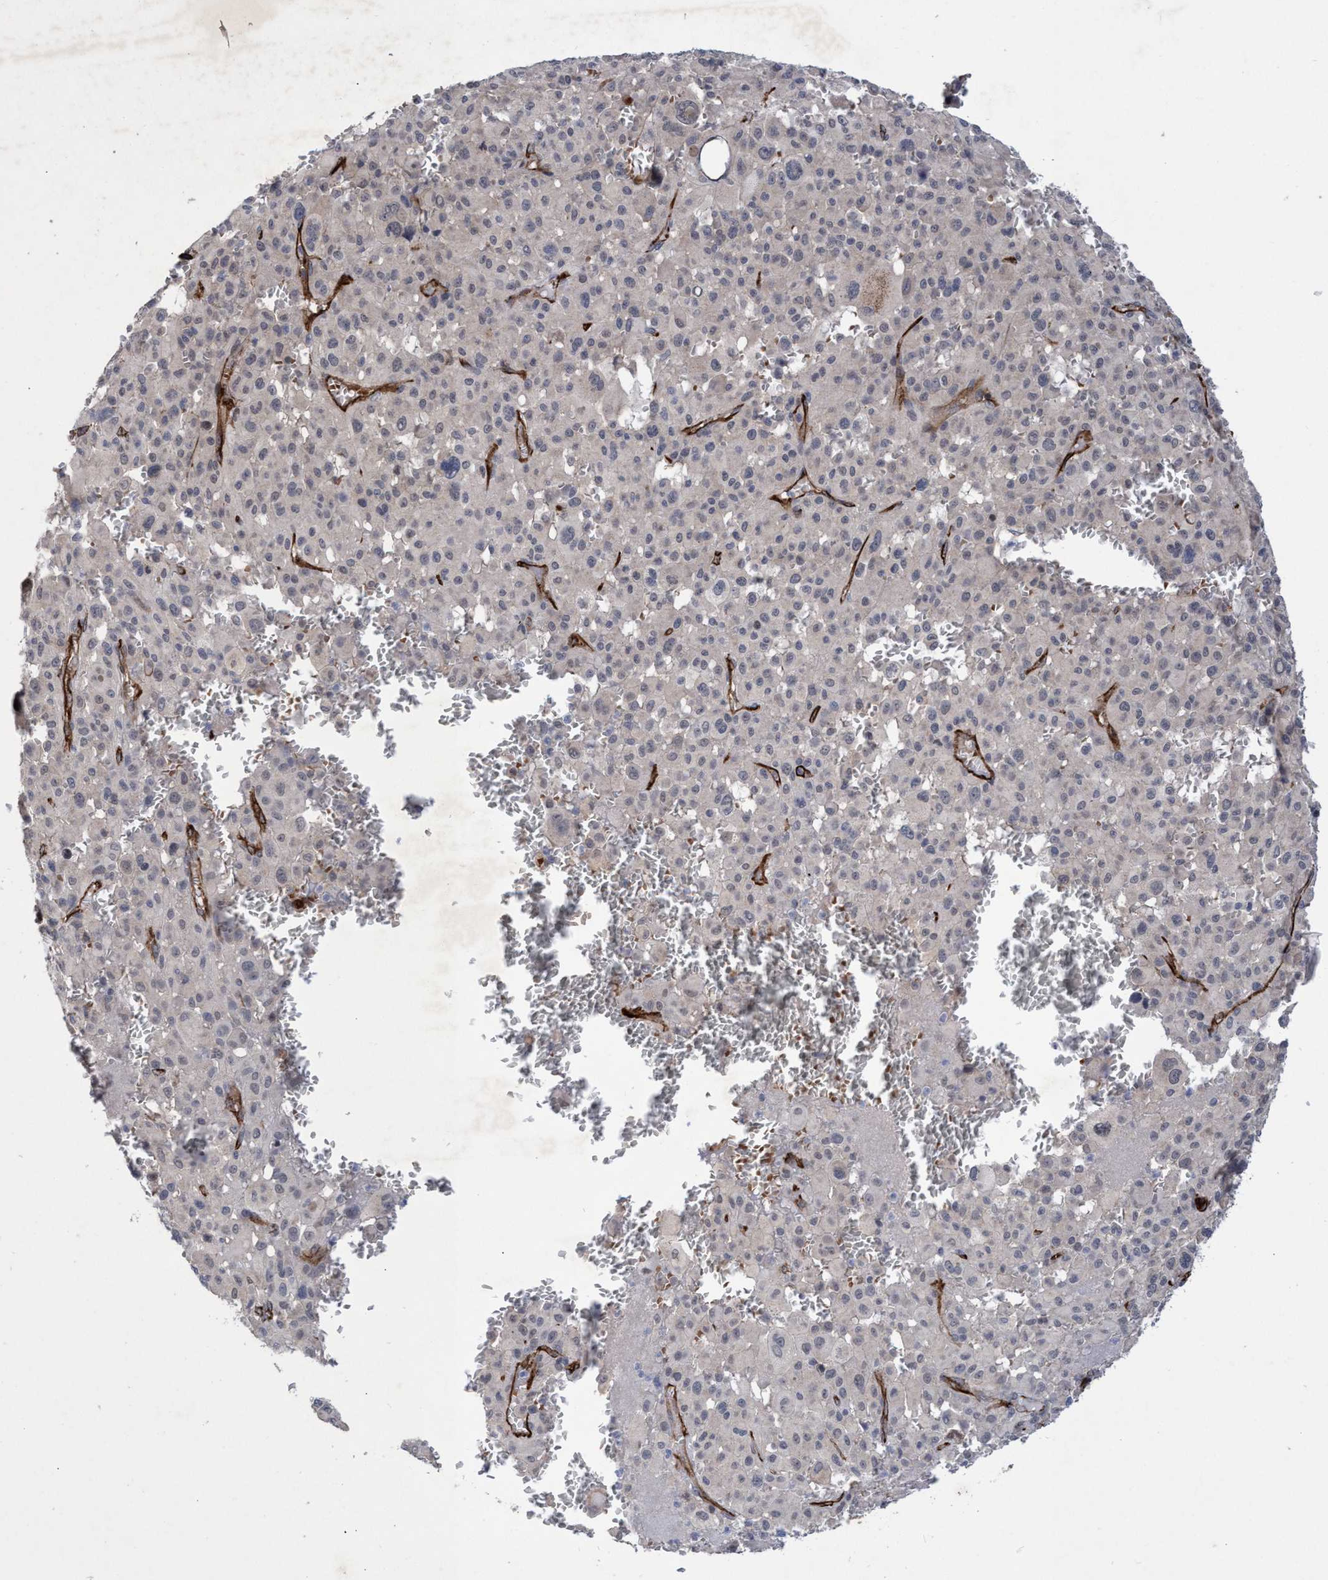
{"staining": {"intensity": "negative", "quantity": "none", "location": "none"}, "tissue": "melanoma", "cell_type": "Tumor cells", "image_type": "cancer", "snomed": [{"axis": "morphology", "description": "Malignant melanoma, Metastatic site"}, {"axis": "topography", "description": "Skin"}], "caption": "A photomicrograph of malignant melanoma (metastatic site) stained for a protein displays no brown staining in tumor cells. Nuclei are stained in blue.", "gene": "ZNF750", "patient": {"sex": "female", "age": 74}}